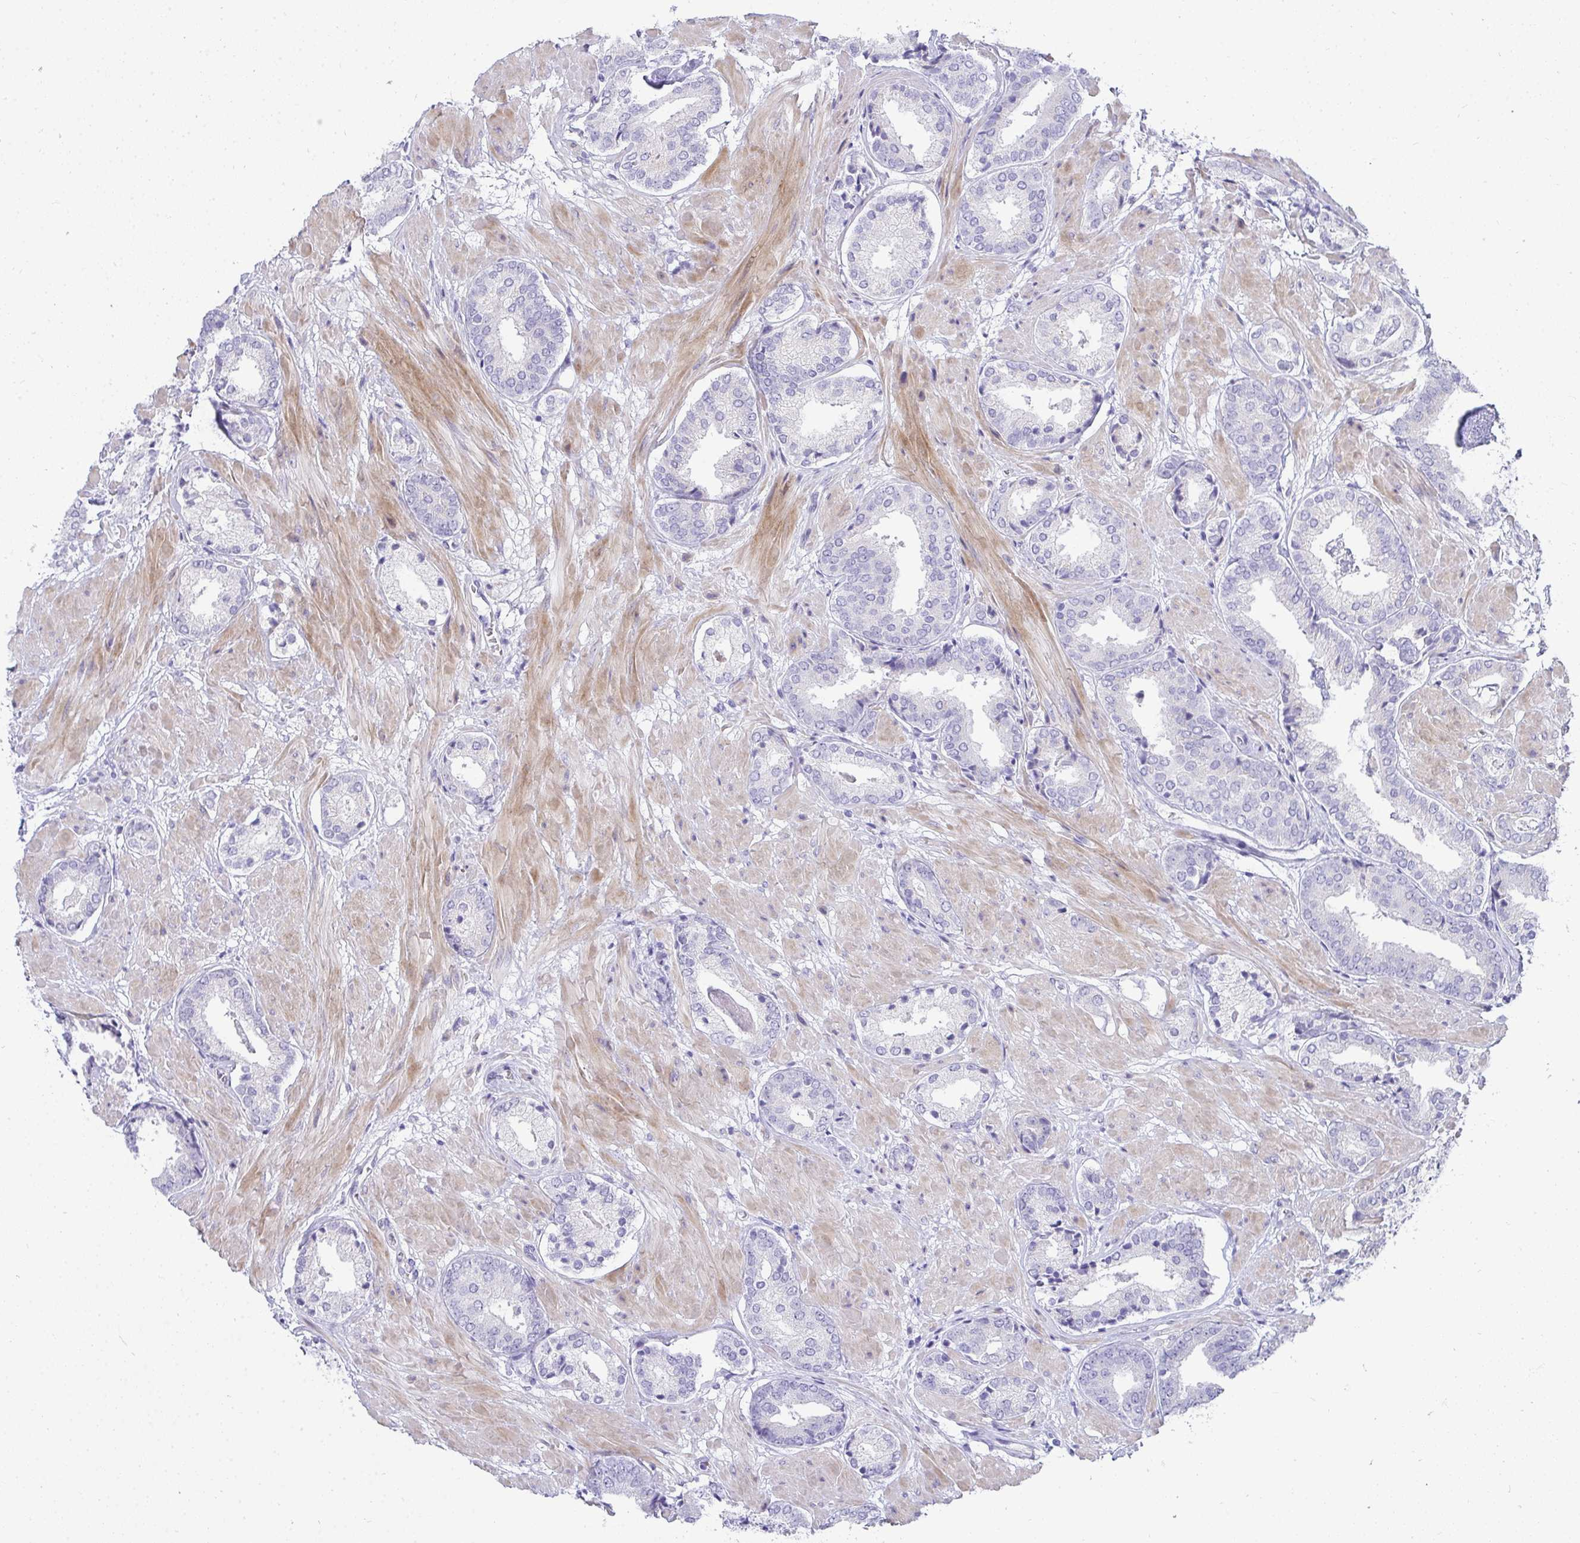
{"staining": {"intensity": "negative", "quantity": "none", "location": "none"}, "tissue": "prostate cancer", "cell_type": "Tumor cells", "image_type": "cancer", "snomed": [{"axis": "morphology", "description": "Adenocarcinoma, High grade"}, {"axis": "topography", "description": "Prostate"}], "caption": "High magnification brightfield microscopy of high-grade adenocarcinoma (prostate) stained with DAB (brown) and counterstained with hematoxylin (blue): tumor cells show no significant staining. (Brightfield microscopy of DAB IHC at high magnification).", "gene": "AK5", "patient": {"sex": "male", "age": 56}}